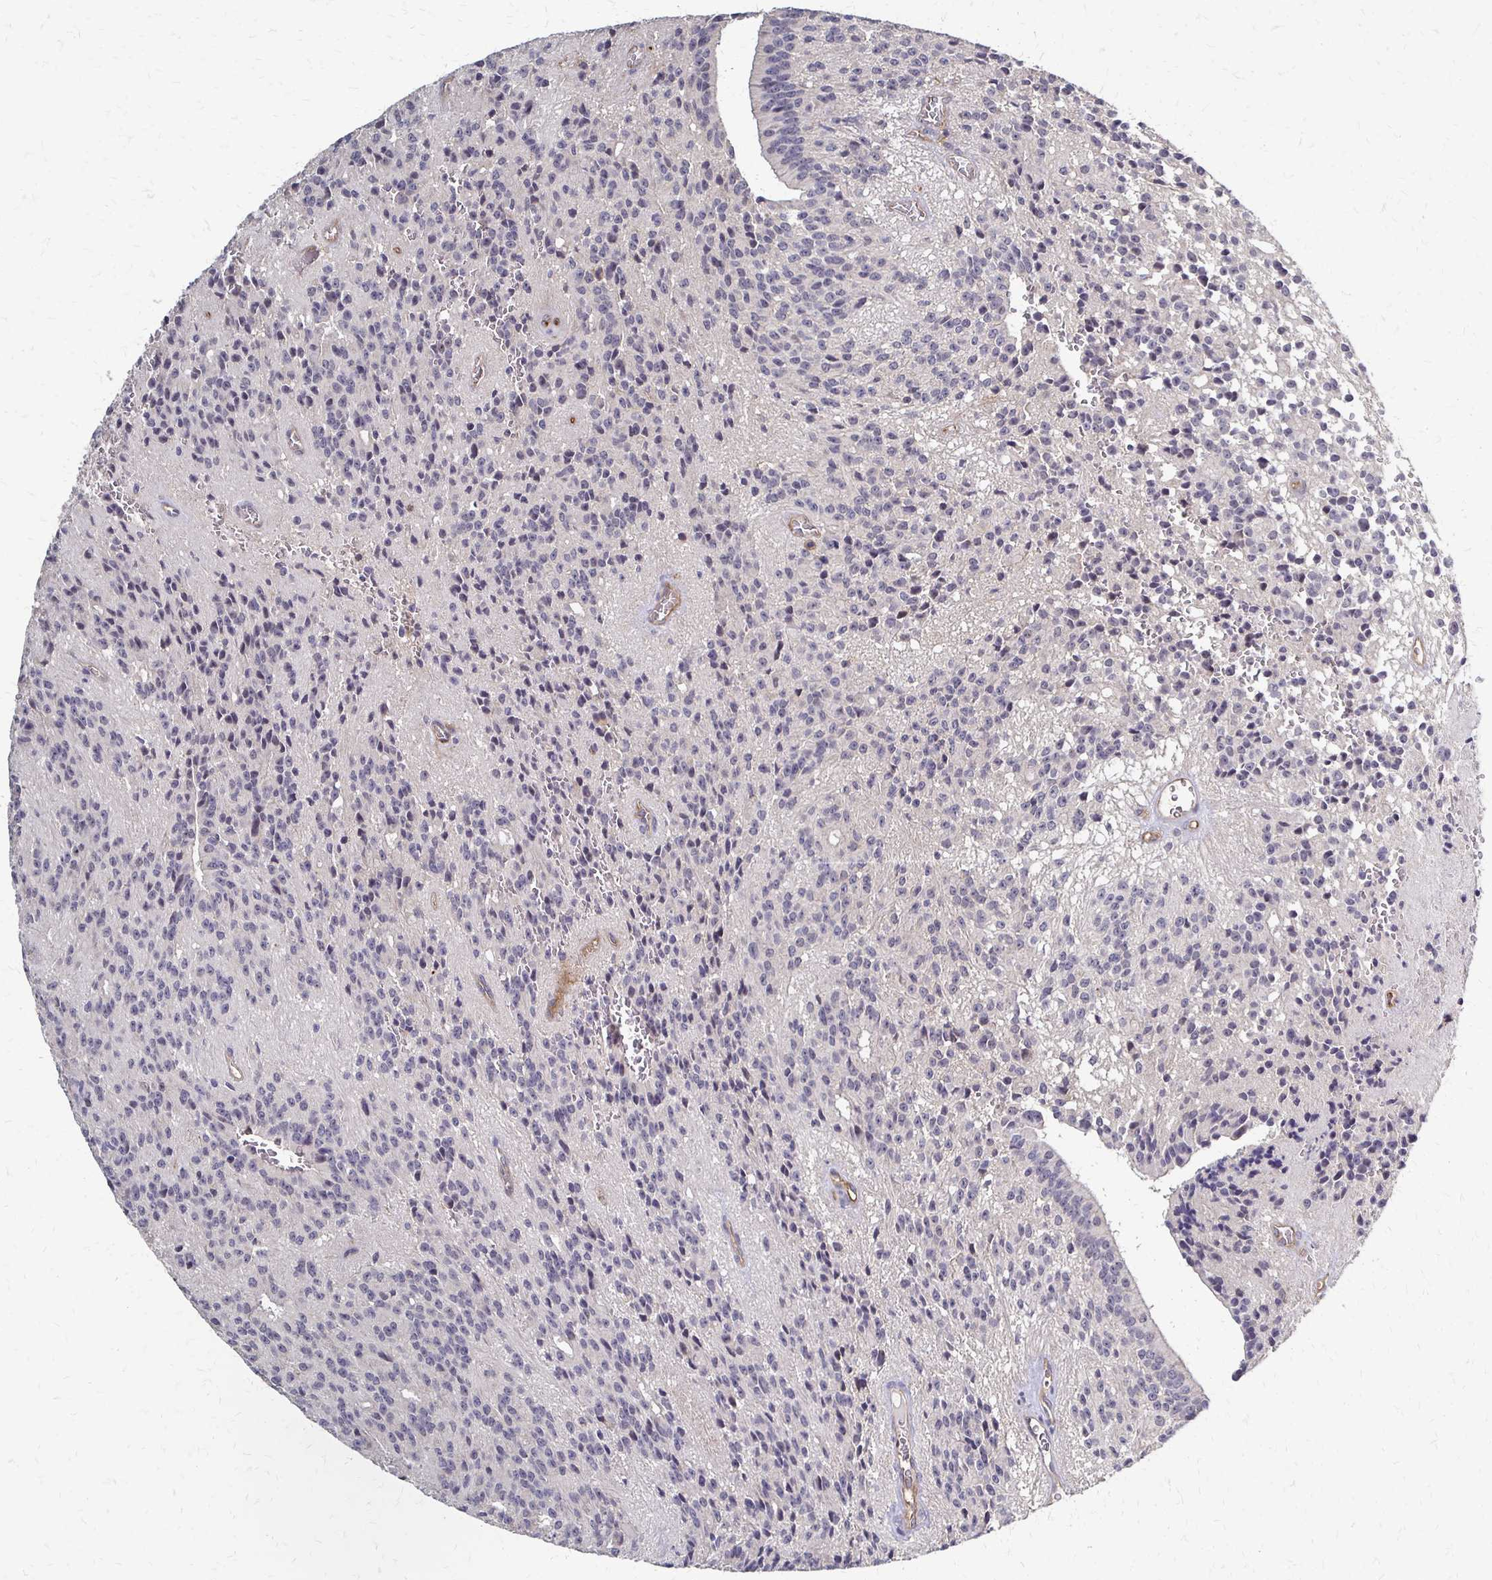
{"staining": {"intensity": "negative", "quantity": "none", "location": "none"}, "tissue": "glioma", "cell_type": "Tumor cells", "image_type": "cancer", "snomed": [{"axis": "morphology", "description": "Glioma, malignant, Low grade"}, {"axis": "topography", "description": "Brain"}], "caption": "The immunohistochemistry image has no significant positivity in tumor cells of malignant glioma (low-grade) tissue.", "gene": "SLC9A9", "patient": {"sex": "male", "age": 31}}